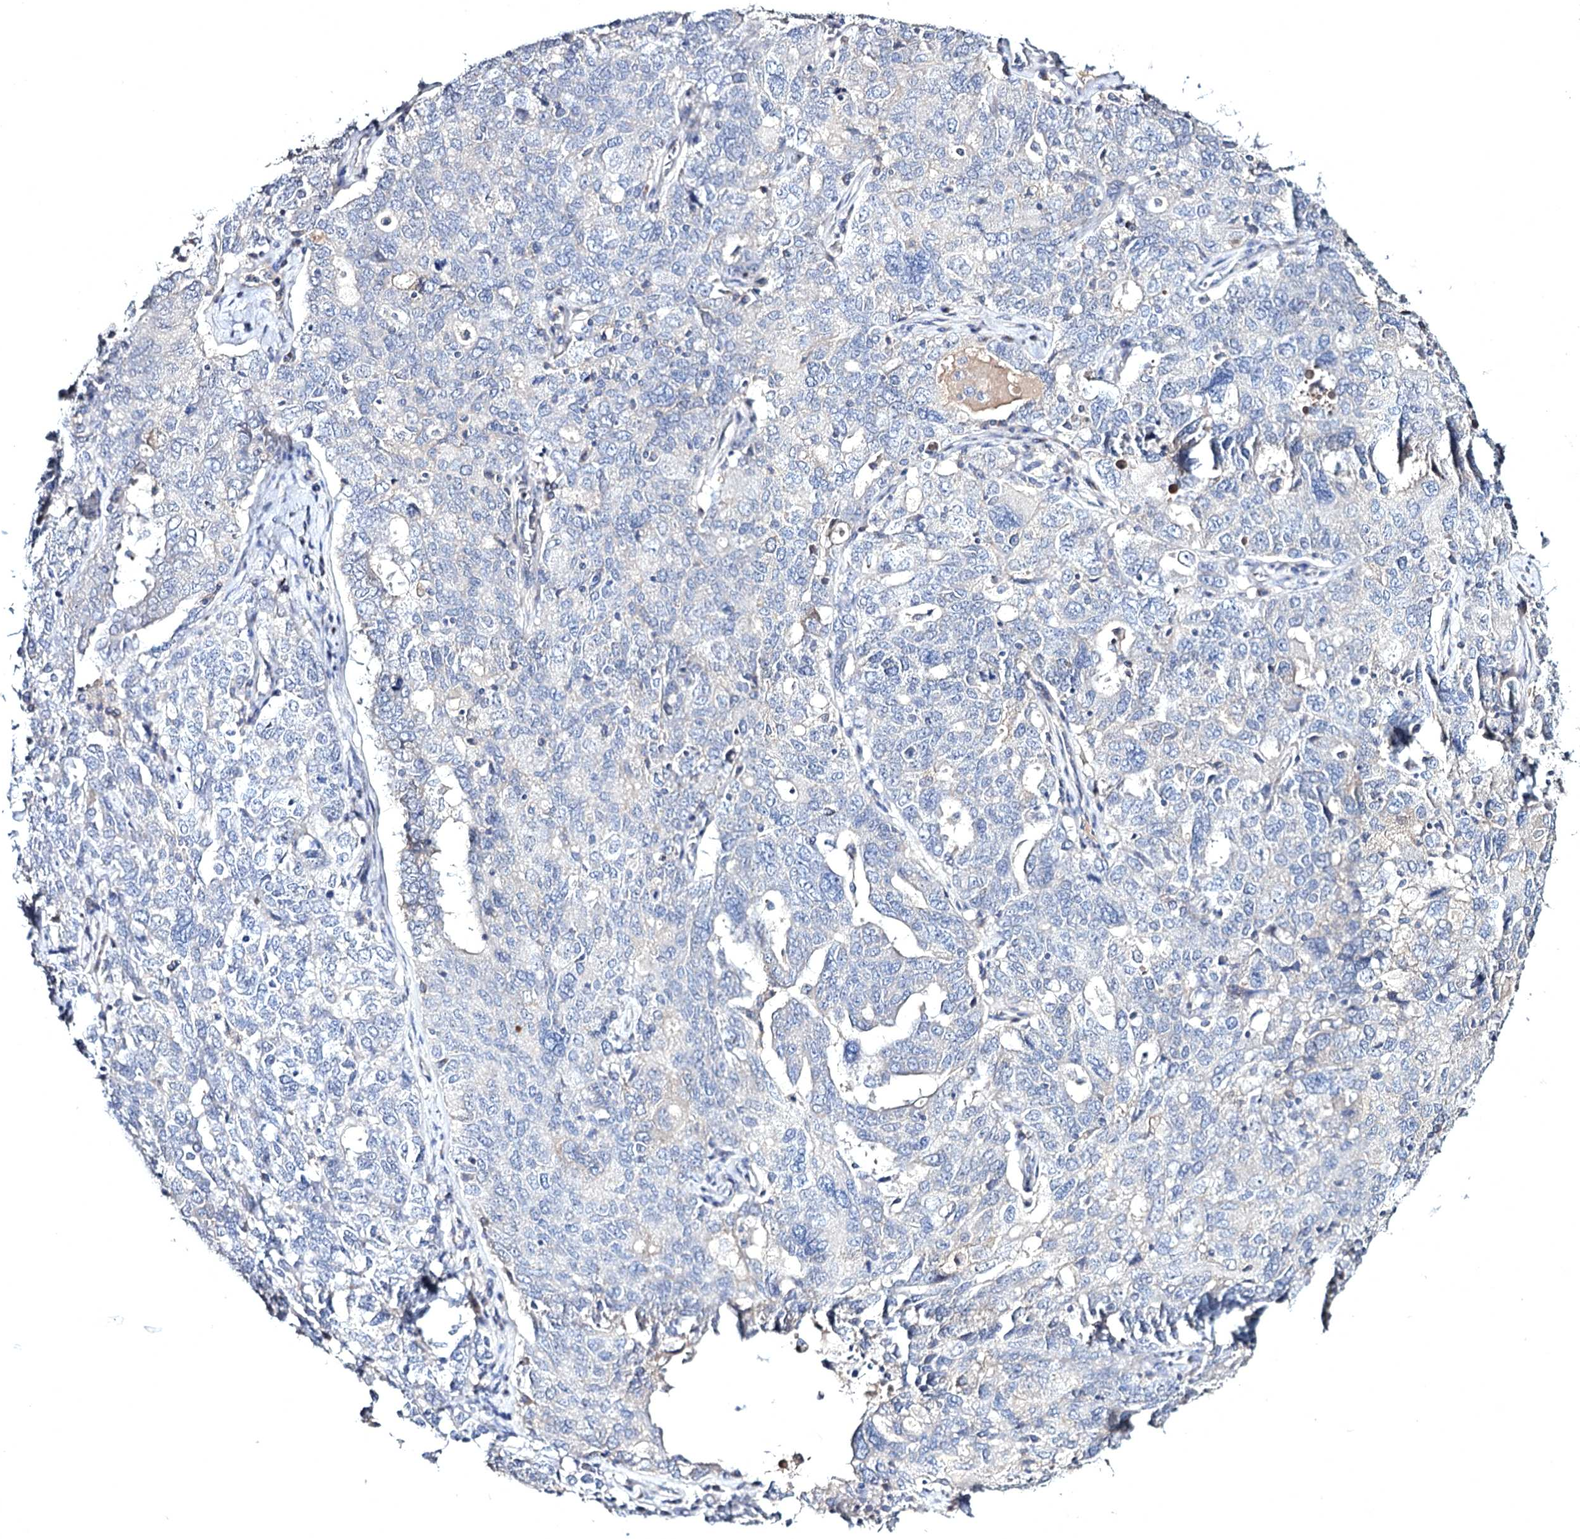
{"staining": {"intensity": "negative", "quantity": "none", "location": "none"}, "tissue": "ovarian cancer", "cell_type": "Tumor cells", "image_type": "cancer", "snomed": [{"axis": "morphology", "description": "Carcinoma, endometroid"}, {"axis": "topography", "description": "Ovary"}], "caption": "Immunohistochemistry photomicrograph of ovarian cancer stained for a protein (brown), which demonstrates no positivity in tumor cells. The staining was performed using DAB (3,3'-diaminobenzidine) to visualize the protein expression in brown, while the nuclei were stained in blue with hematoxylin (Magnification: 20x).", "gene": "SEMA4G", "patient": {"sex": "female", "age": 62}}